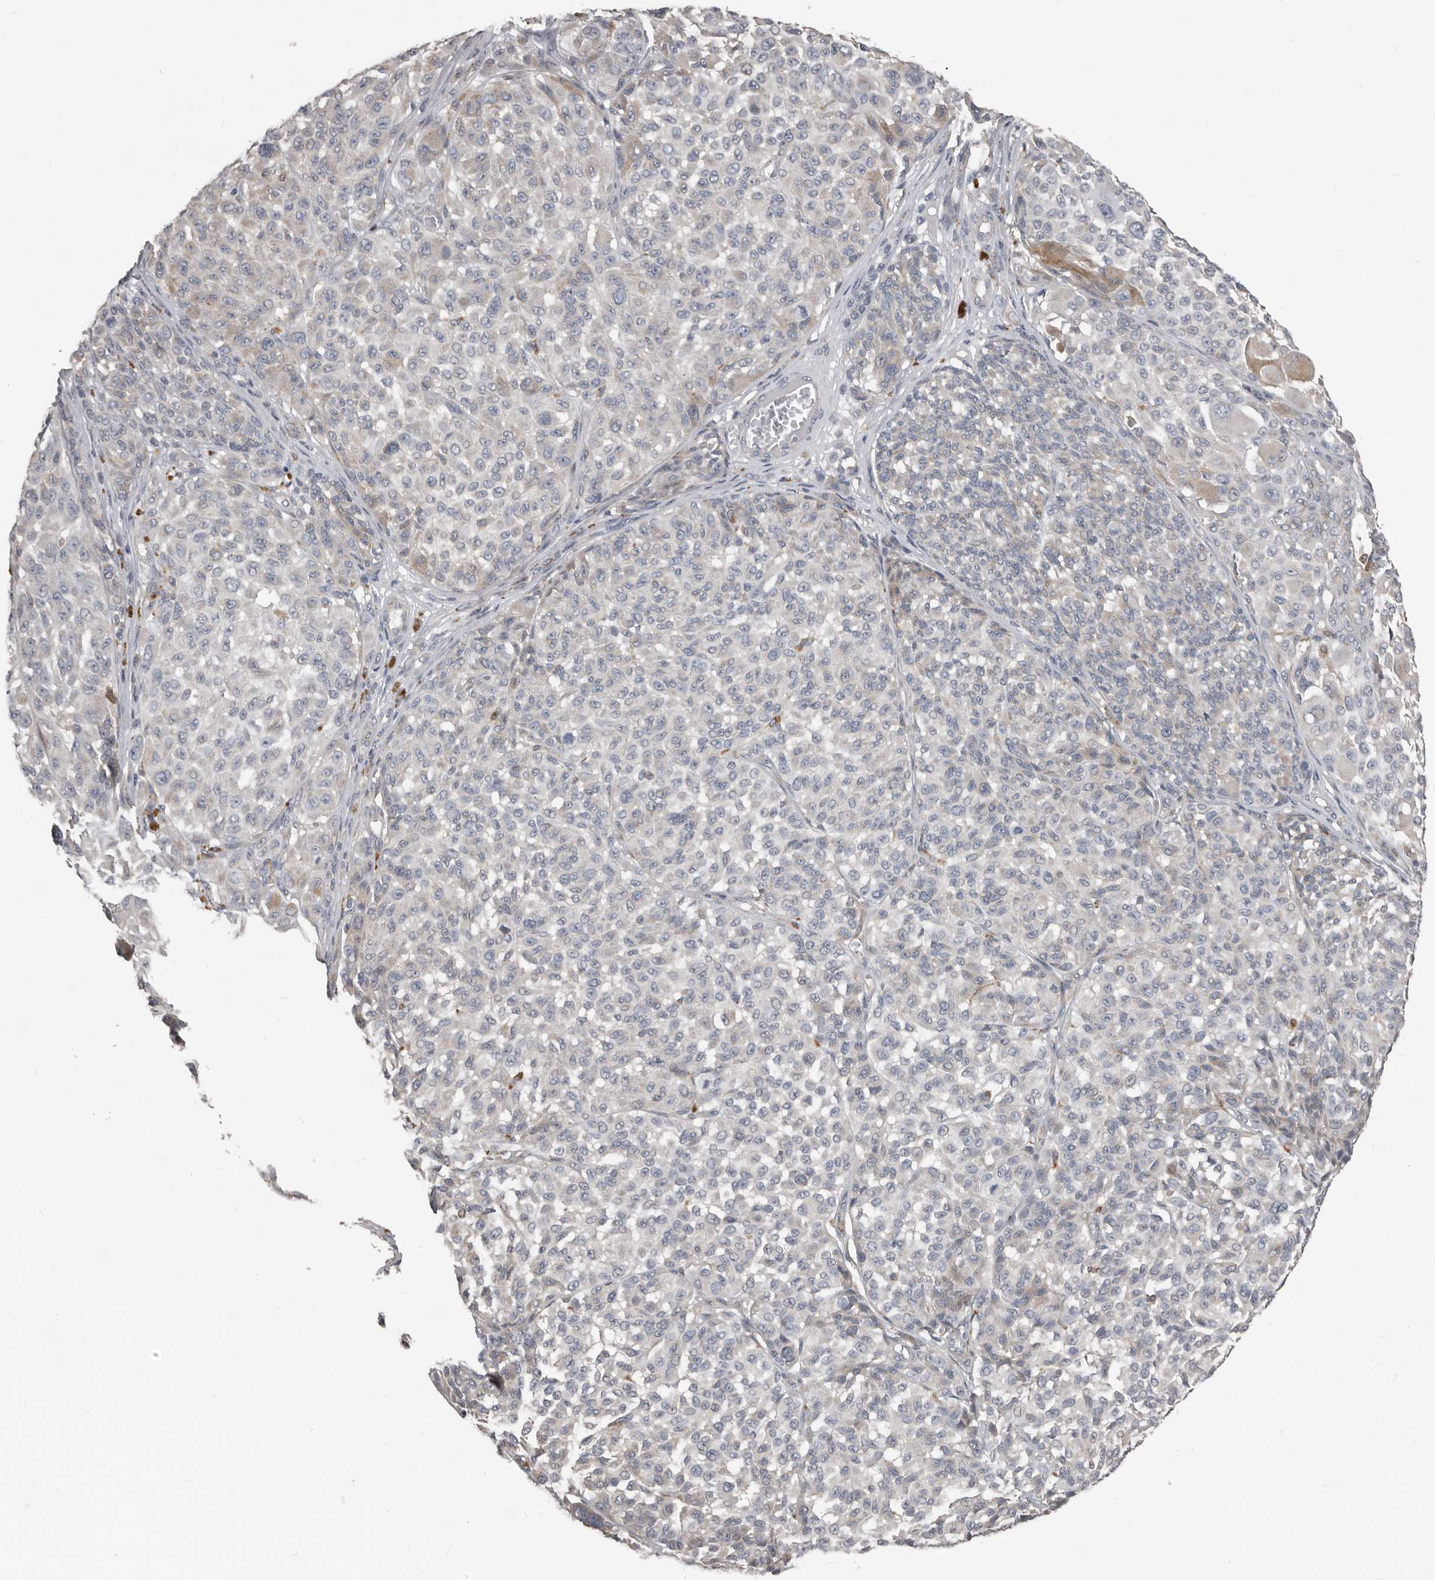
{"staining": {"intensity": "negative", "quantity": "none", "location": "none"}, "tissue": "melanoma", "cell_type": "Tumor cells", "image_type": "cancer", "snomed": [{"axis": "morphology", "description": "Malignant melanoma, NOS"}, {"axis": "topography", "description": "Skin"}], "caption": "Protein analysis of melanoma displays no significant expression in tumor cells. (DAB (3,3'-diaminobenzidine) immunohistochemistry, high magnification).", "gene": "KCNJ8", "patient": {"sex": "male", "age": 83}}